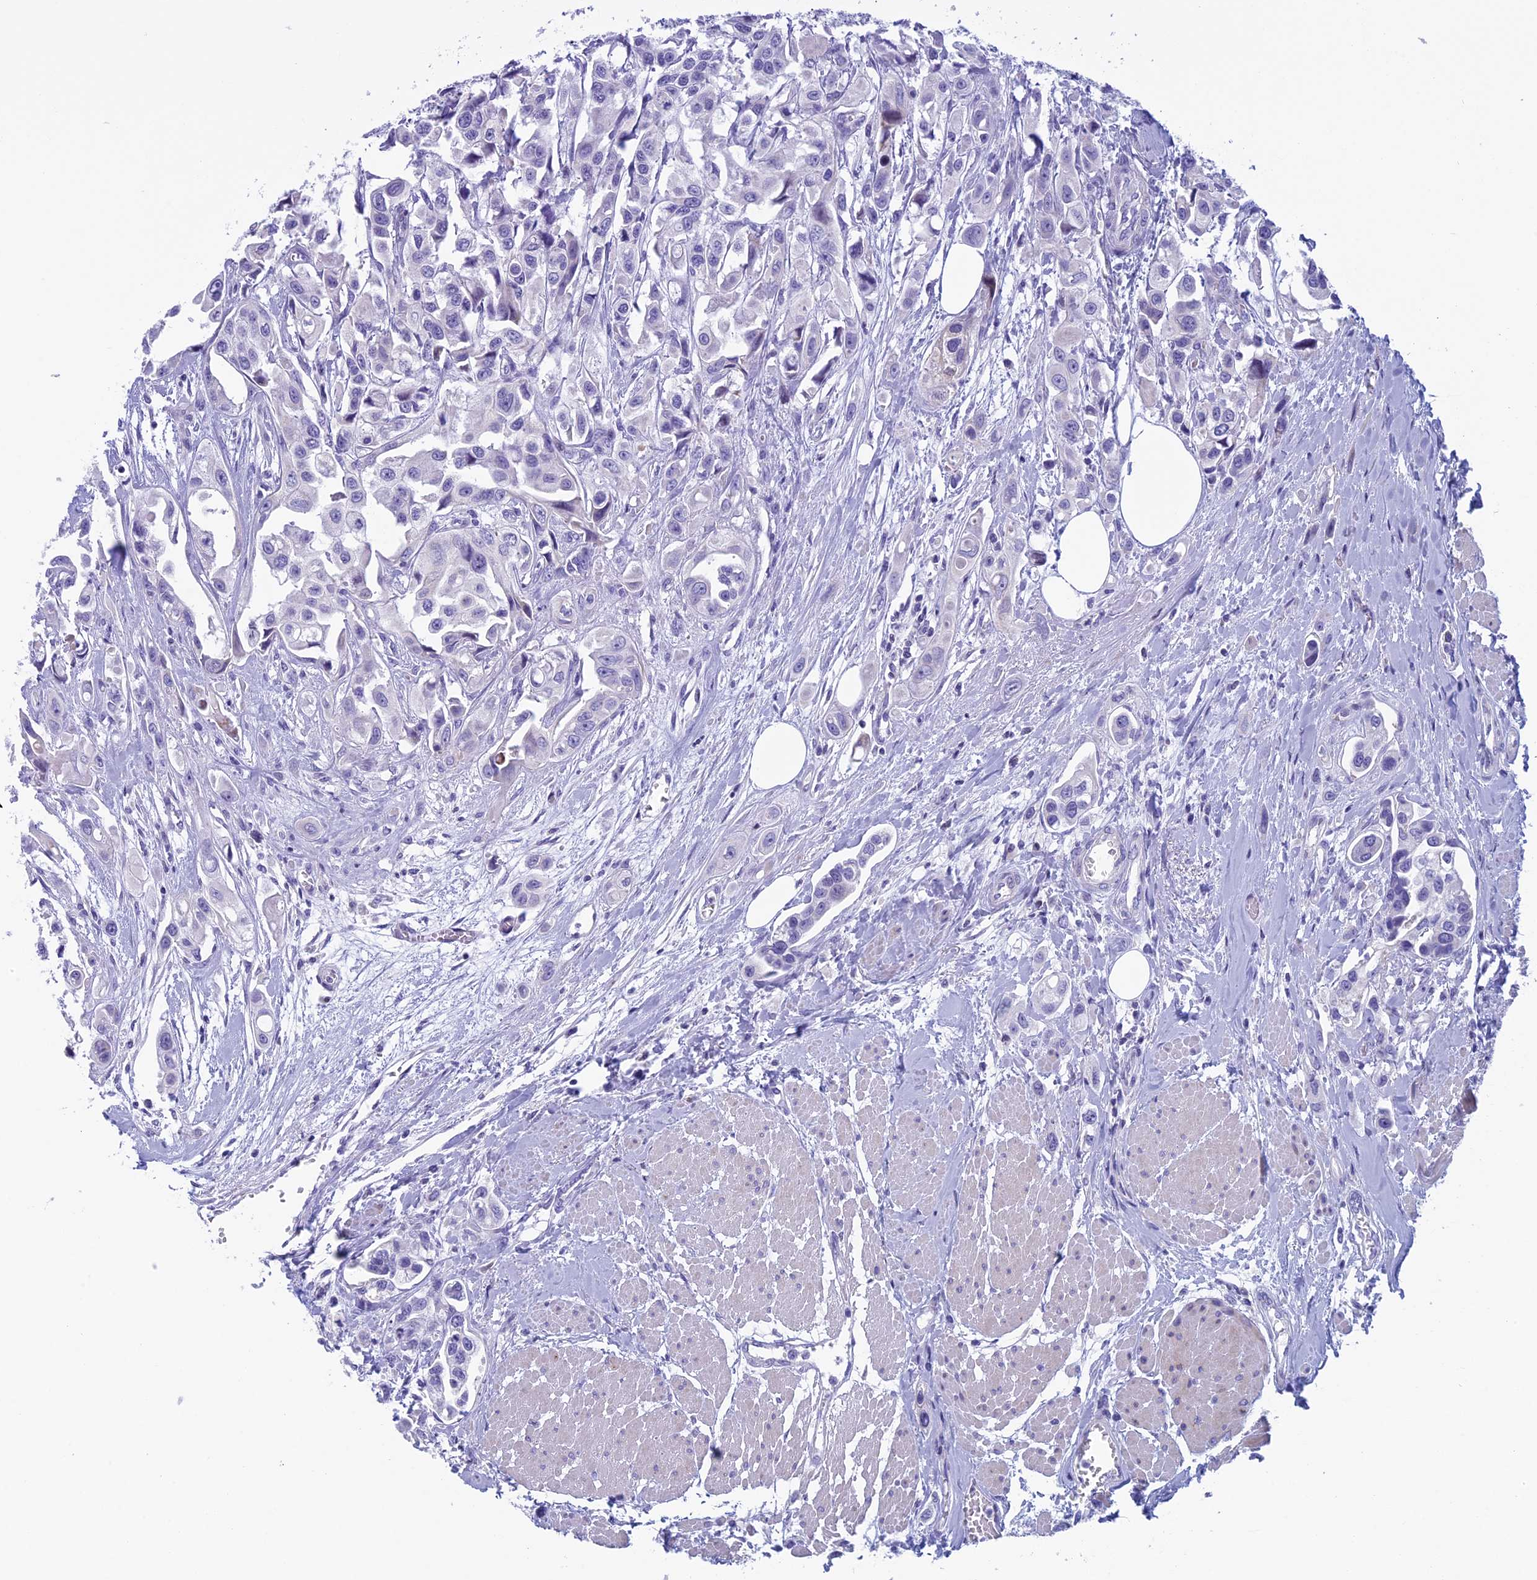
{"staining": {"intensity": "negative", "quantity": "none", "location": "none"}, "tissue": "urothelial cancer", "cell_type": "Tumor cells", "image_type": "cancer", "snomed": [{"axis": "morphology", "description": "Urothelial carcinoma, High grade"}, {"axis": "topography", "description": "Urinary bladder"}], "caption": "This photomicrograph is of urothelial carcinoma (high-grade) stained with immunohistochemistry to label a protein in brown with the nuclei are counter-stained blue. There is no staining in tumor cells.", "gene": "ZNF563", "patient": {"sex": "male", "age": 67}}